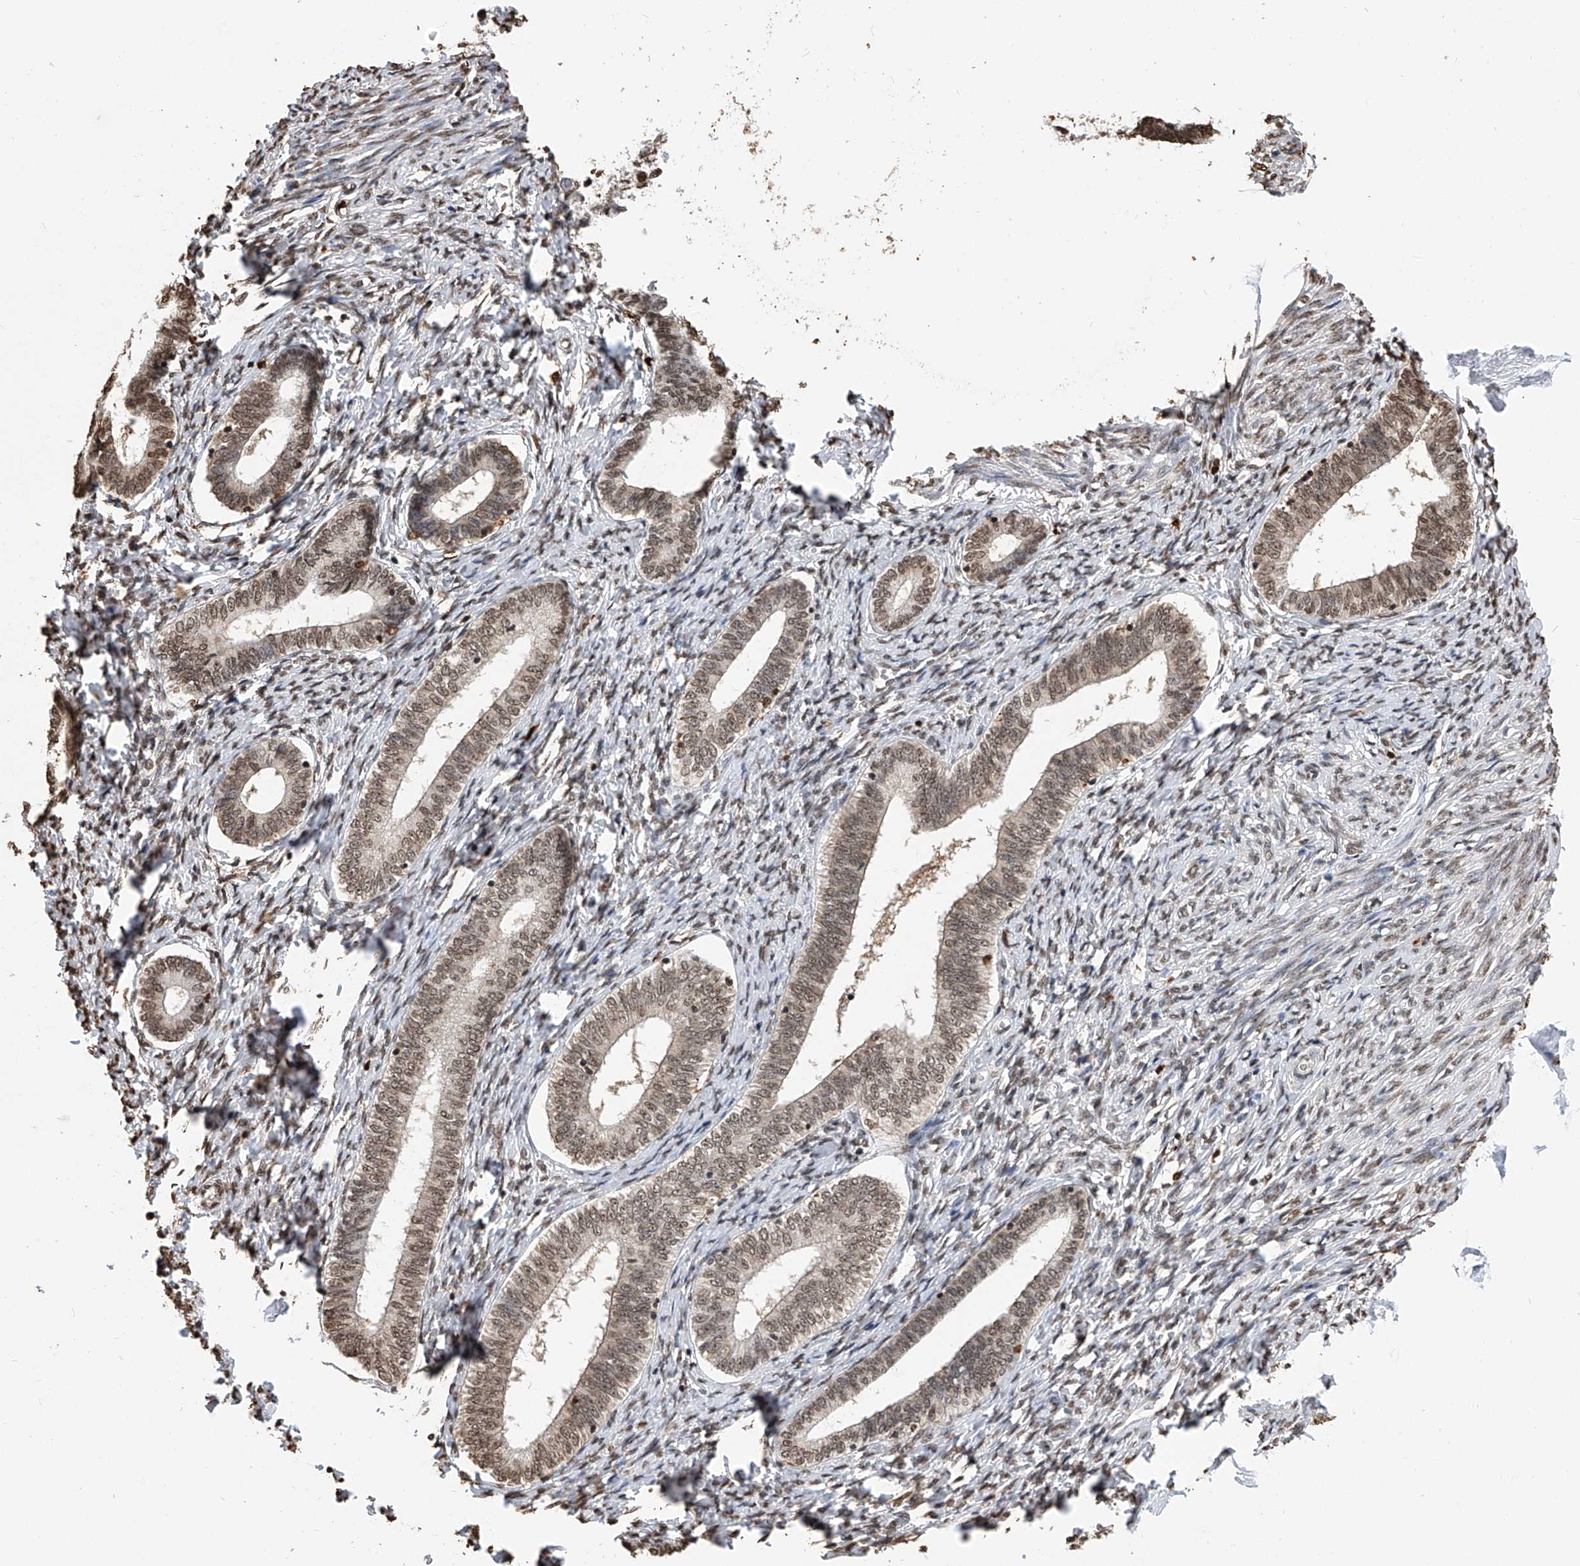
{"staining": {"intensity": "weak", "quantity": "<25%", "location": "nuclear"}, "tissue": "endometrium", "cell_type": "Cells in endometrial stroma", "image_type": "normal", "snomed": [{"axis": "morphology", "description": "Normal tissue, NOS"}, {"axis": "topography", "description": "Endometrium"}], "caption": "Micrograph shows no protein expression in cells in endometrial stroma of unremarkable endometrium.", "gene": "CFAP410", "patient": {"sex": "female", "age": 72}}